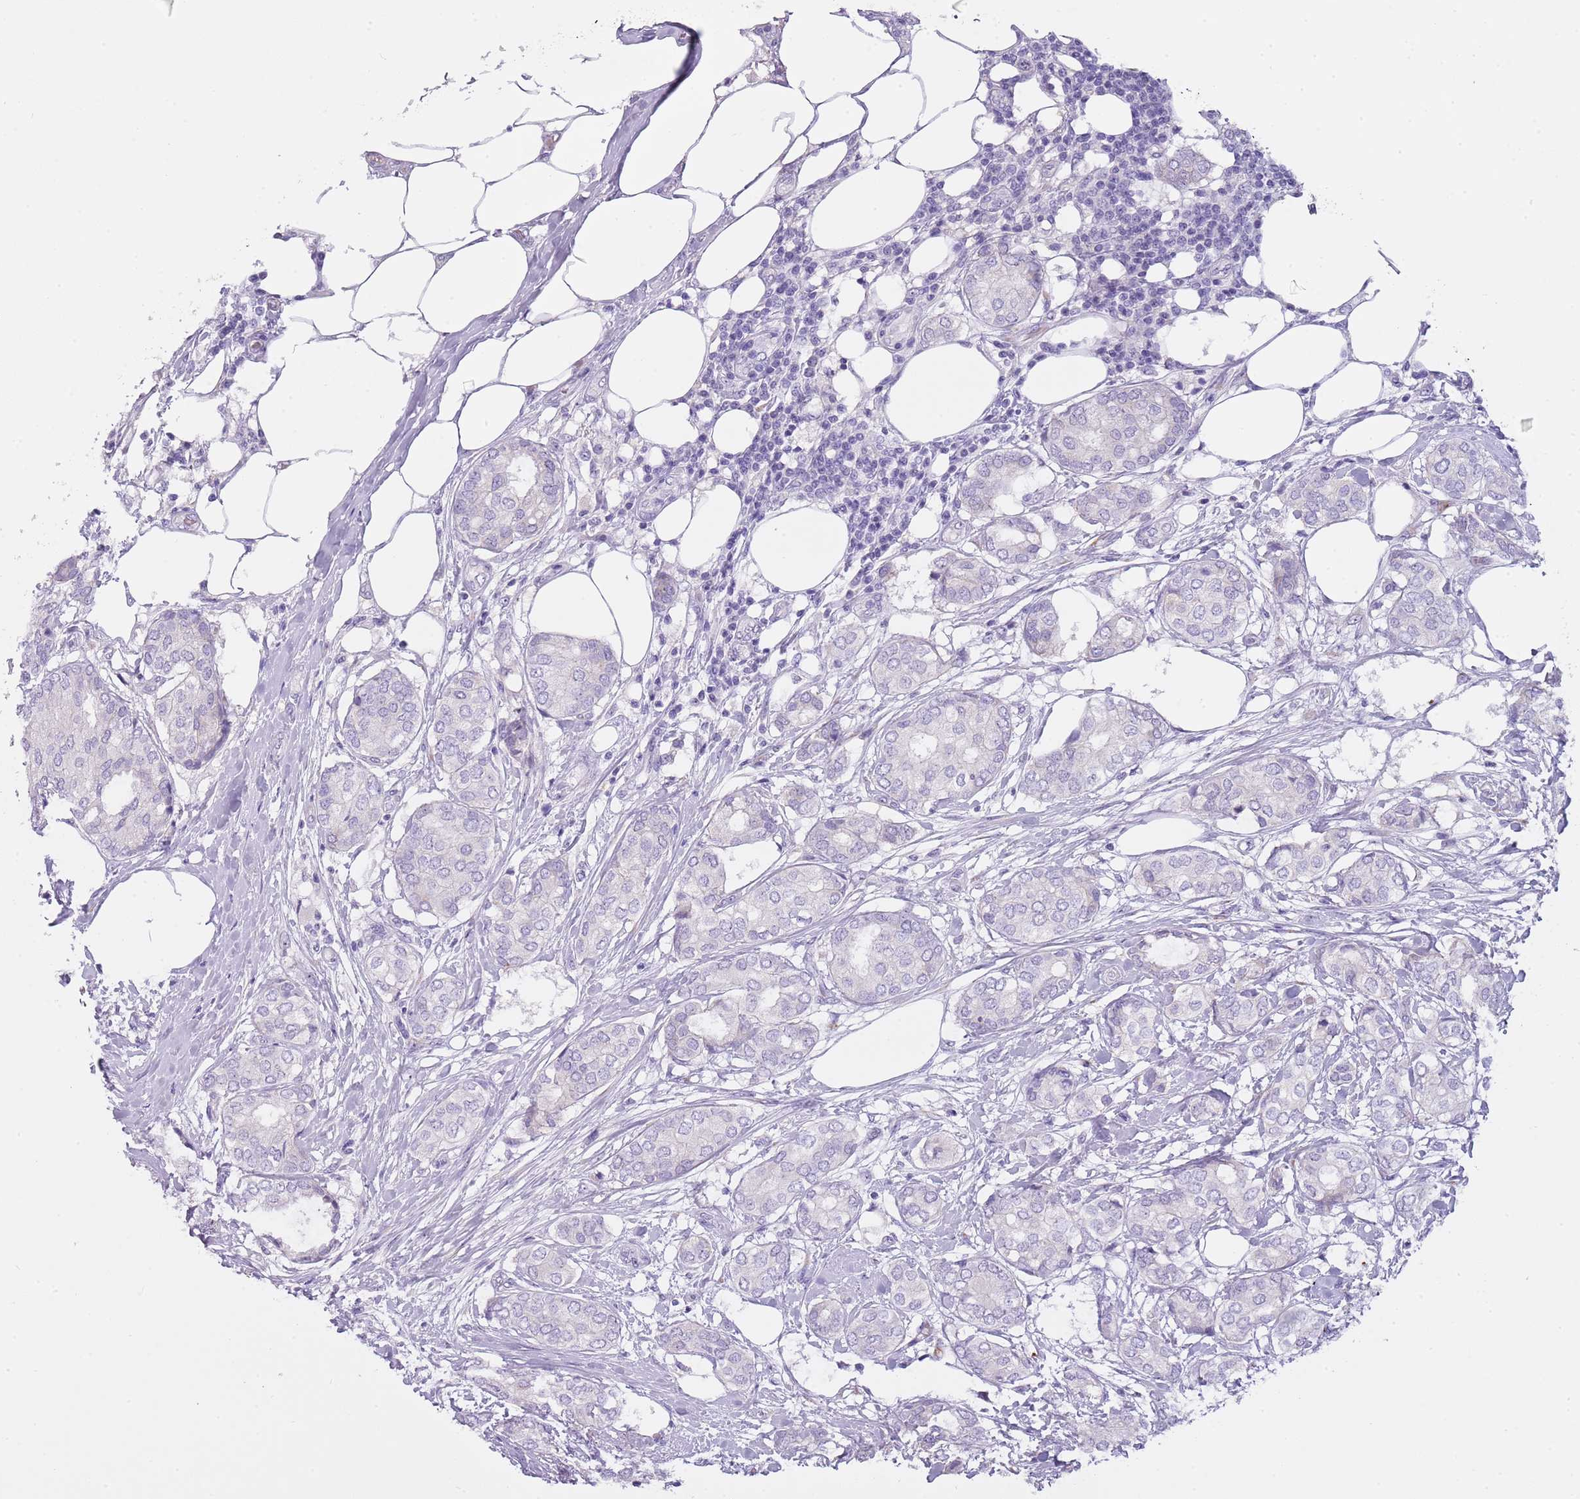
{"staining": {"intensity": "negative", "quantity": "none", "location": "none"}, "tissue": "breast cancer", "cell_type": "Tumor cells", "image_type": "cancer", "snomed": [{"axis": "morphology", "description": "Duct carcinoma"}, {"axis": "topography", "description": "Breast"}], "caption": "High magnification brightfield microscopy of infiltrating ductal carcinoma (breast) stained with DAB (3,3'-diaminobenzidine) (brown) and counterstained with hematoxylin (blue): tumor cells show no significant staining. (DAB (3,3'-diaminobenzidine) IHC, high magnification).", "gene": "NBPF6", "patient": {"sex": "female", "age": 73}}